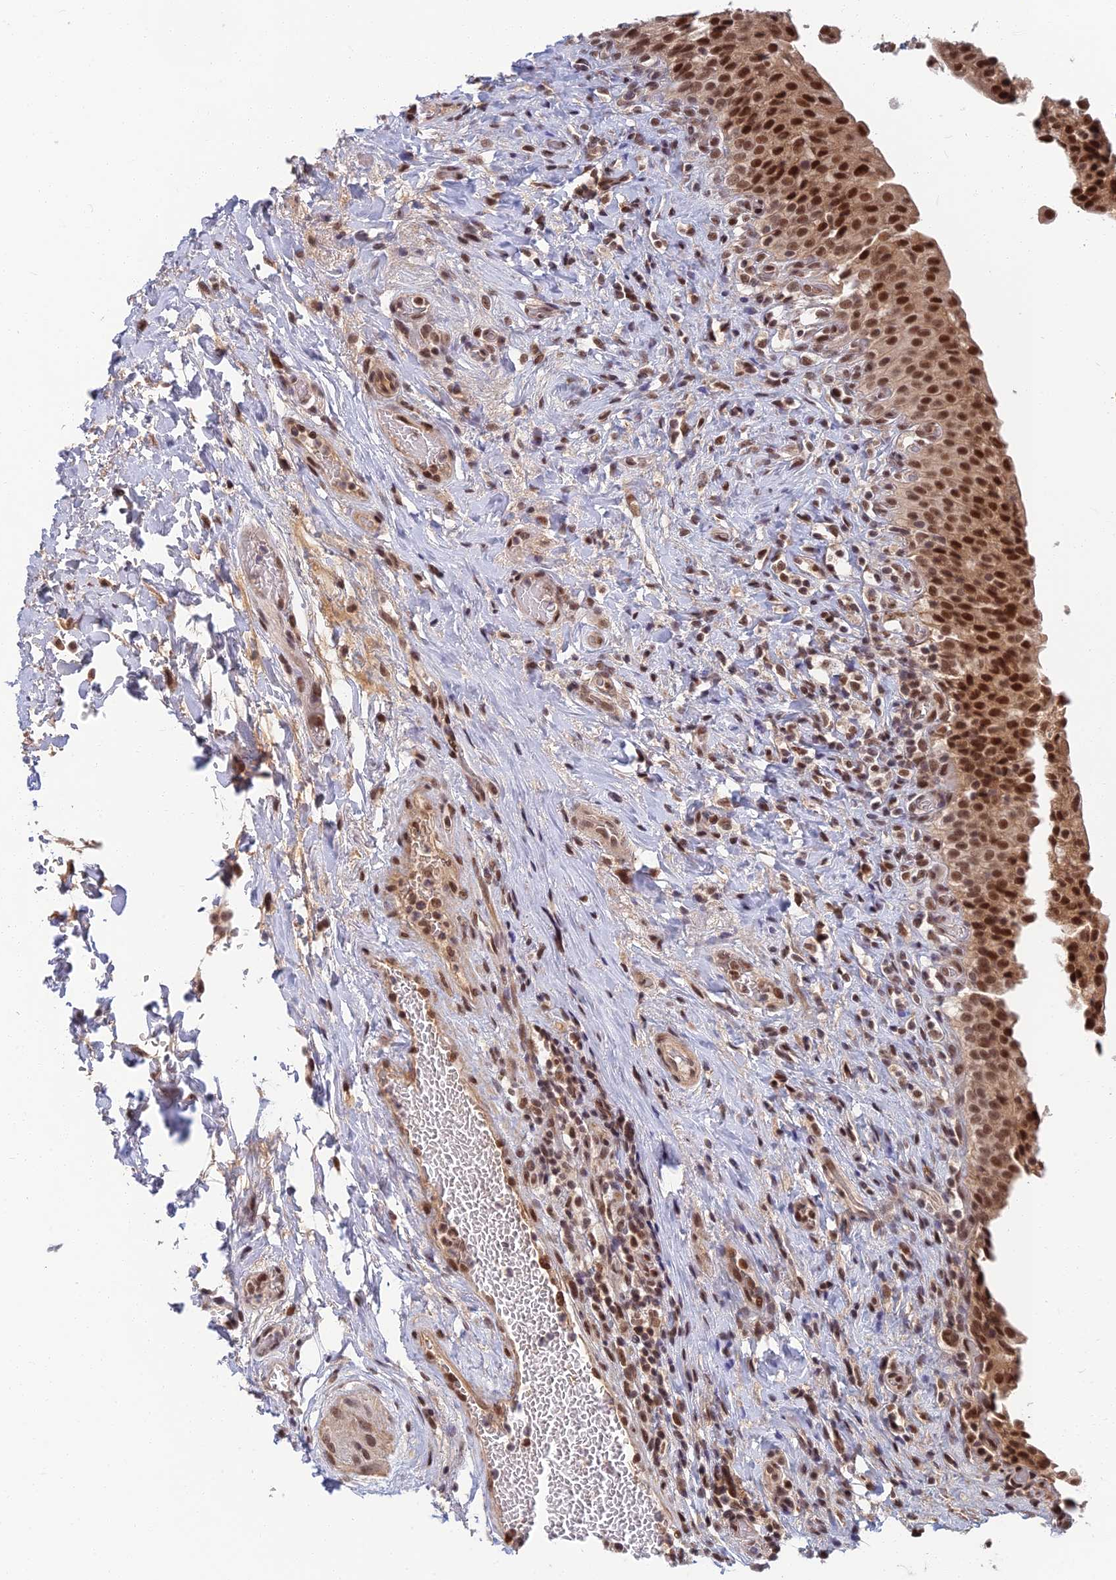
{"staining": {"intensity": "strong", "quantity": ">75%", "location": "nuclear"}, "tissue": "urinary bladder", "cell_type": "Urothelial cells", "image_type": "normal", "snomed": [{"axis": "morphology", "description": "Normal tissue, NOS"}, {"axis": "morphology", "description": "Inflammation, NOS"}, {"axis": "topography", "description": "Urinary bladder"}], "caption": "Protein staining of unremarkable urinary bladder displays strong nuclear expression in about >75% of urothelial cells.", "gene": "TCEA2", "patient": {"sex": "male", "age": 64}}